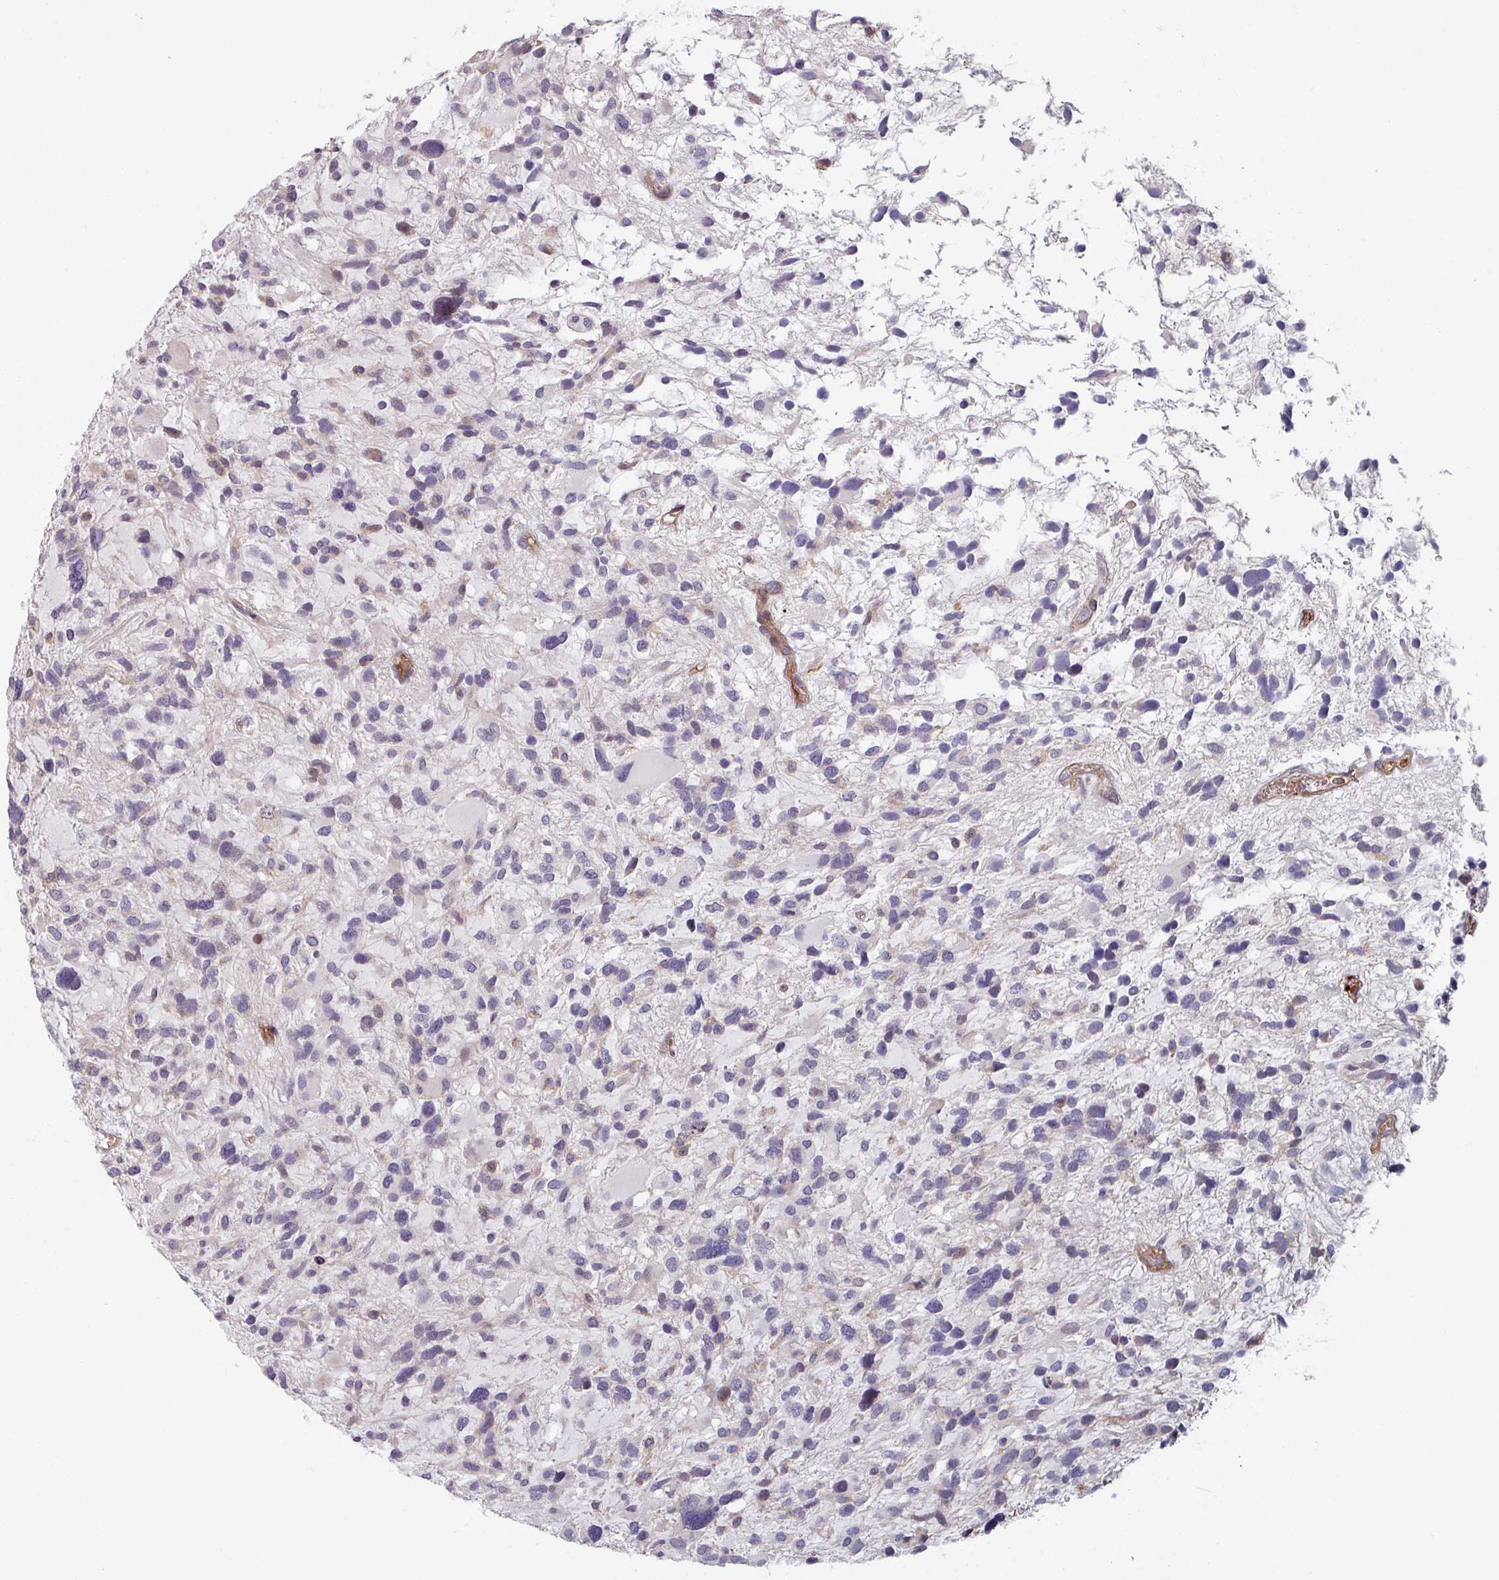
{"staining": {"intensity": "negative", "quantity": "none", "location": "none"}, "tissue": "glioma", "cell_type": "Tumor cells", "image_type": "cancer", "snomed": [{"axis": "morphology", "description": "Glioma, malignant, High grade"}, {"axis": "topography", "description": "Brain"}], "caption": "Human malignant high-grade glioma stained for a protein using immunohistochemistry (IHC) displays no positivity in tumor cells.", "gene": "C4BPB", "patient": {"sex": "female", "age": 11}}